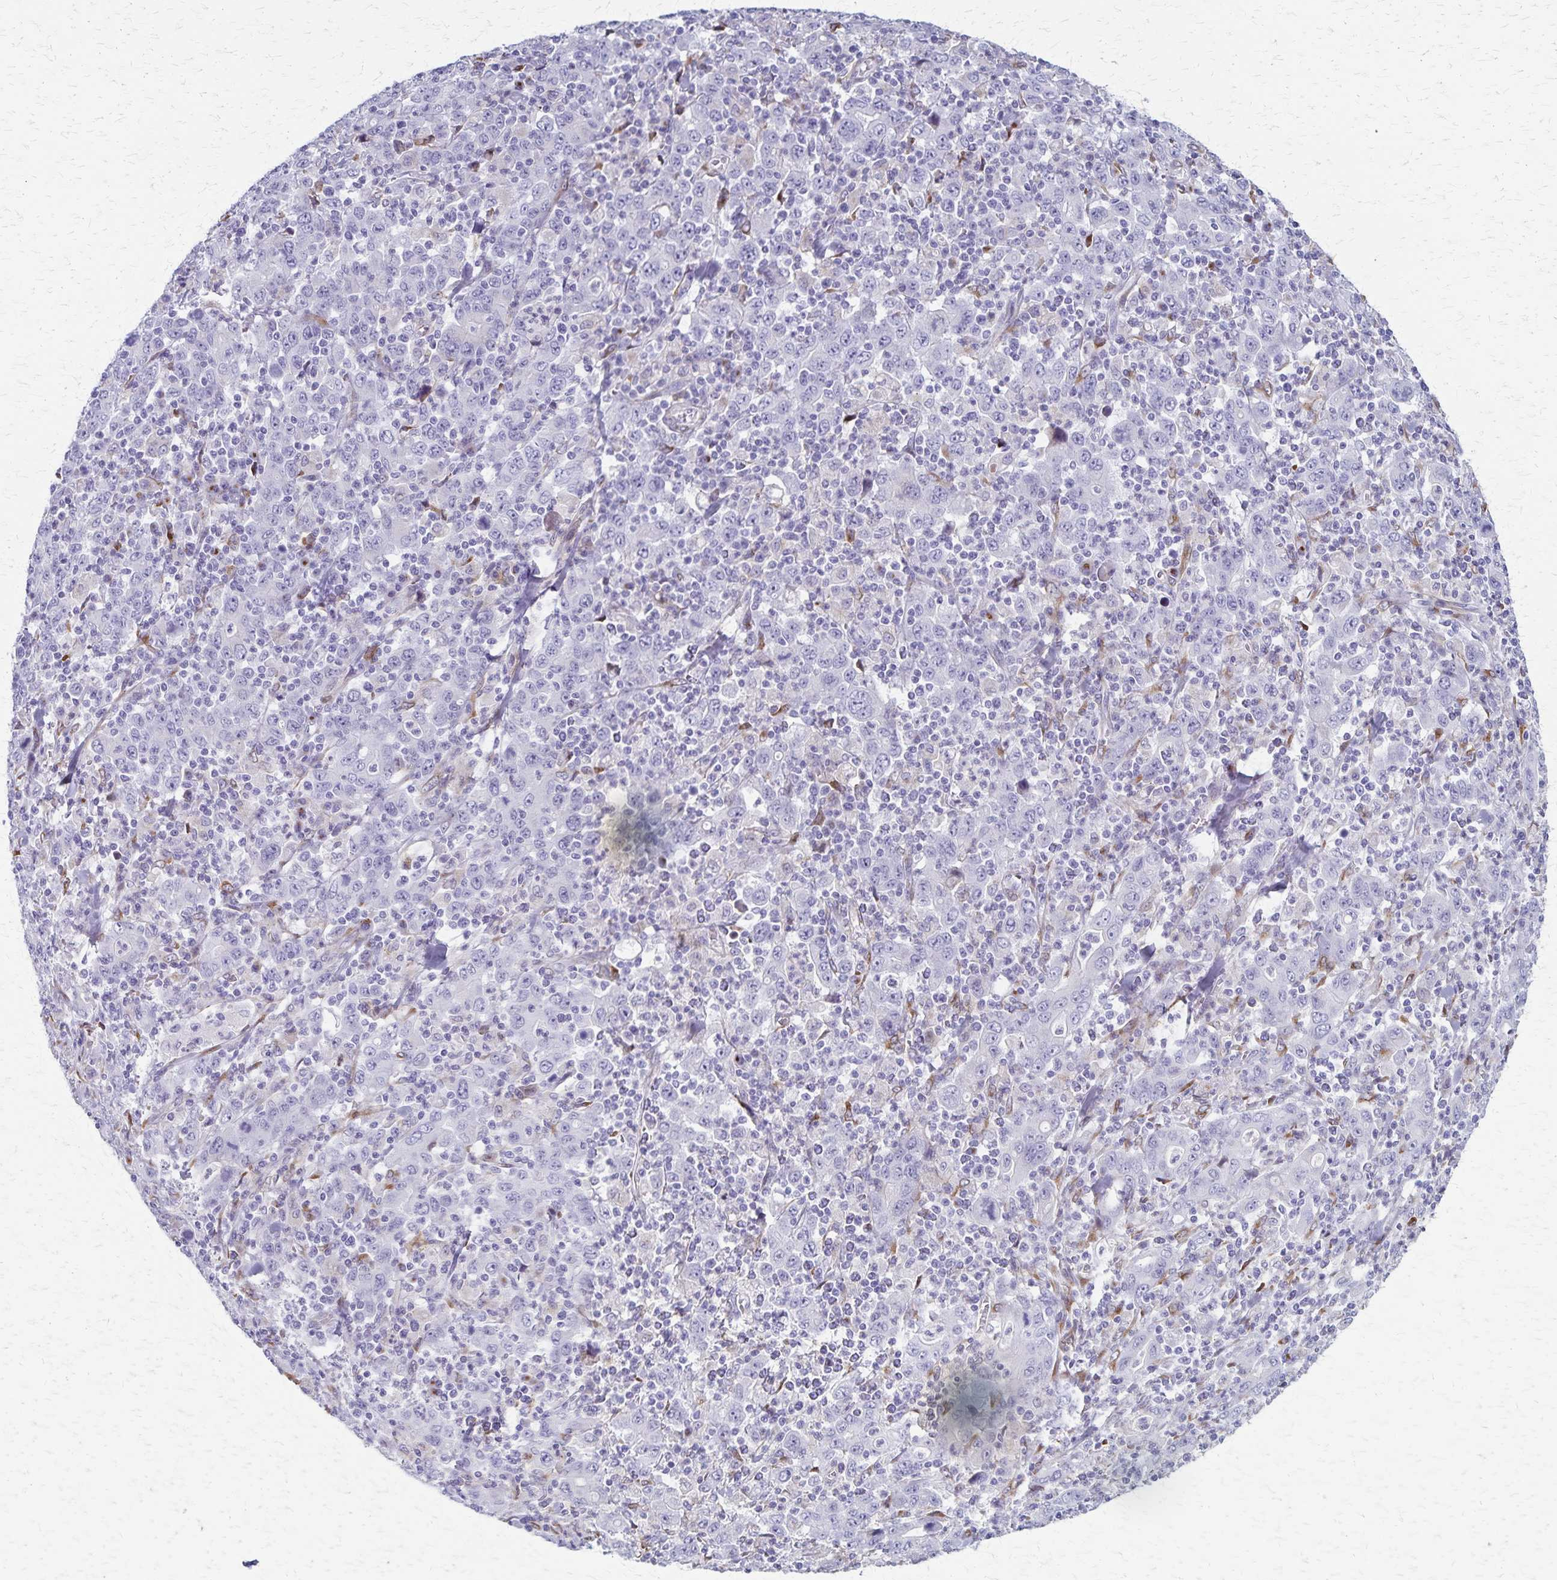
{"staining": {"intensity": "negative", "quantity": "none", "location": "none"}, "tissue": "stomach cancer", "cell_type": "Tumor cells", "image_type": "cancer", "snomed": [{"axis": "morphology", "description": "Adenocarcinoma, NOS"}, {"axis": "topography", "description": "Stomach, upper"}], "caption": "A high-resolution histopathology image shows immunohistochemistry staining of adenocarcinoma (stomach), which reveals no significant expression in tumor cells. (Stains: DAB (3,3'-diaminobenzidine) immunohistochemistry (IHC) with hematoxylin counter stain, Microscopy: brightfield microscopy at high magnification).", "gene": "MCFD2", "patient": {"sex": "male", "age": 69}}